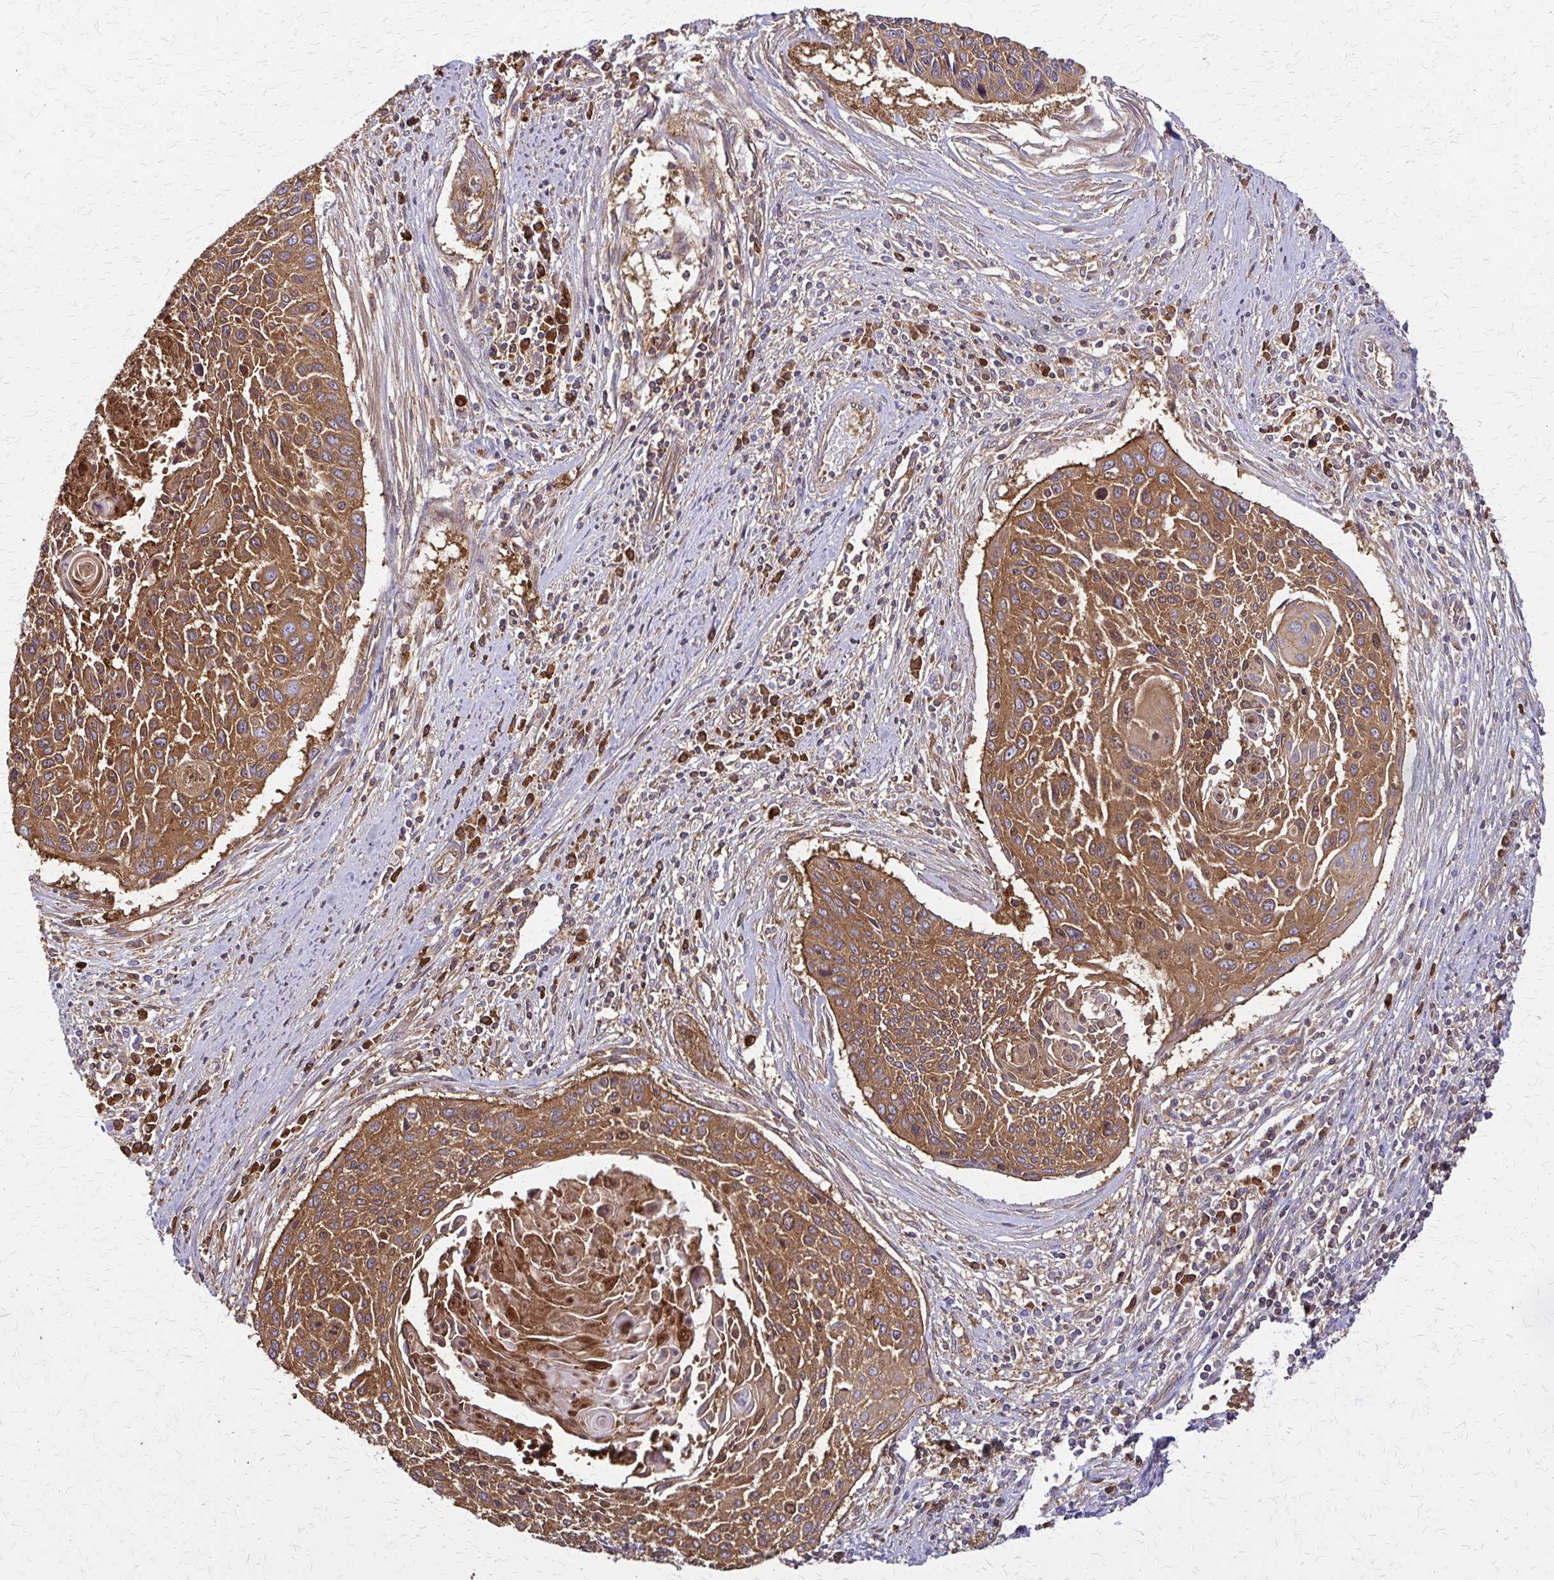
{"staining": {"intensity": "moderate", "quantity": ">75%", "location": "cytoplasmic/membranous"}, "tissue": "cervical cancer", "cell_type": "Tumor cells", "image_type": "cancer", "snomed": [{"axis": "morphology", "description": "Squamous cell carcinoma, NOS"}, {"axis": "topography", "description": "Cervix"}], "caption": "There is medium levels of moderate cytoplasmic/membranous staining in tumor cells of squamous cell carcinoma (cervical), as demonstrated by immunohistochemical staining (brown color).", "gene": "EEF2", "patient": {"sex": "female", "age": 55}}